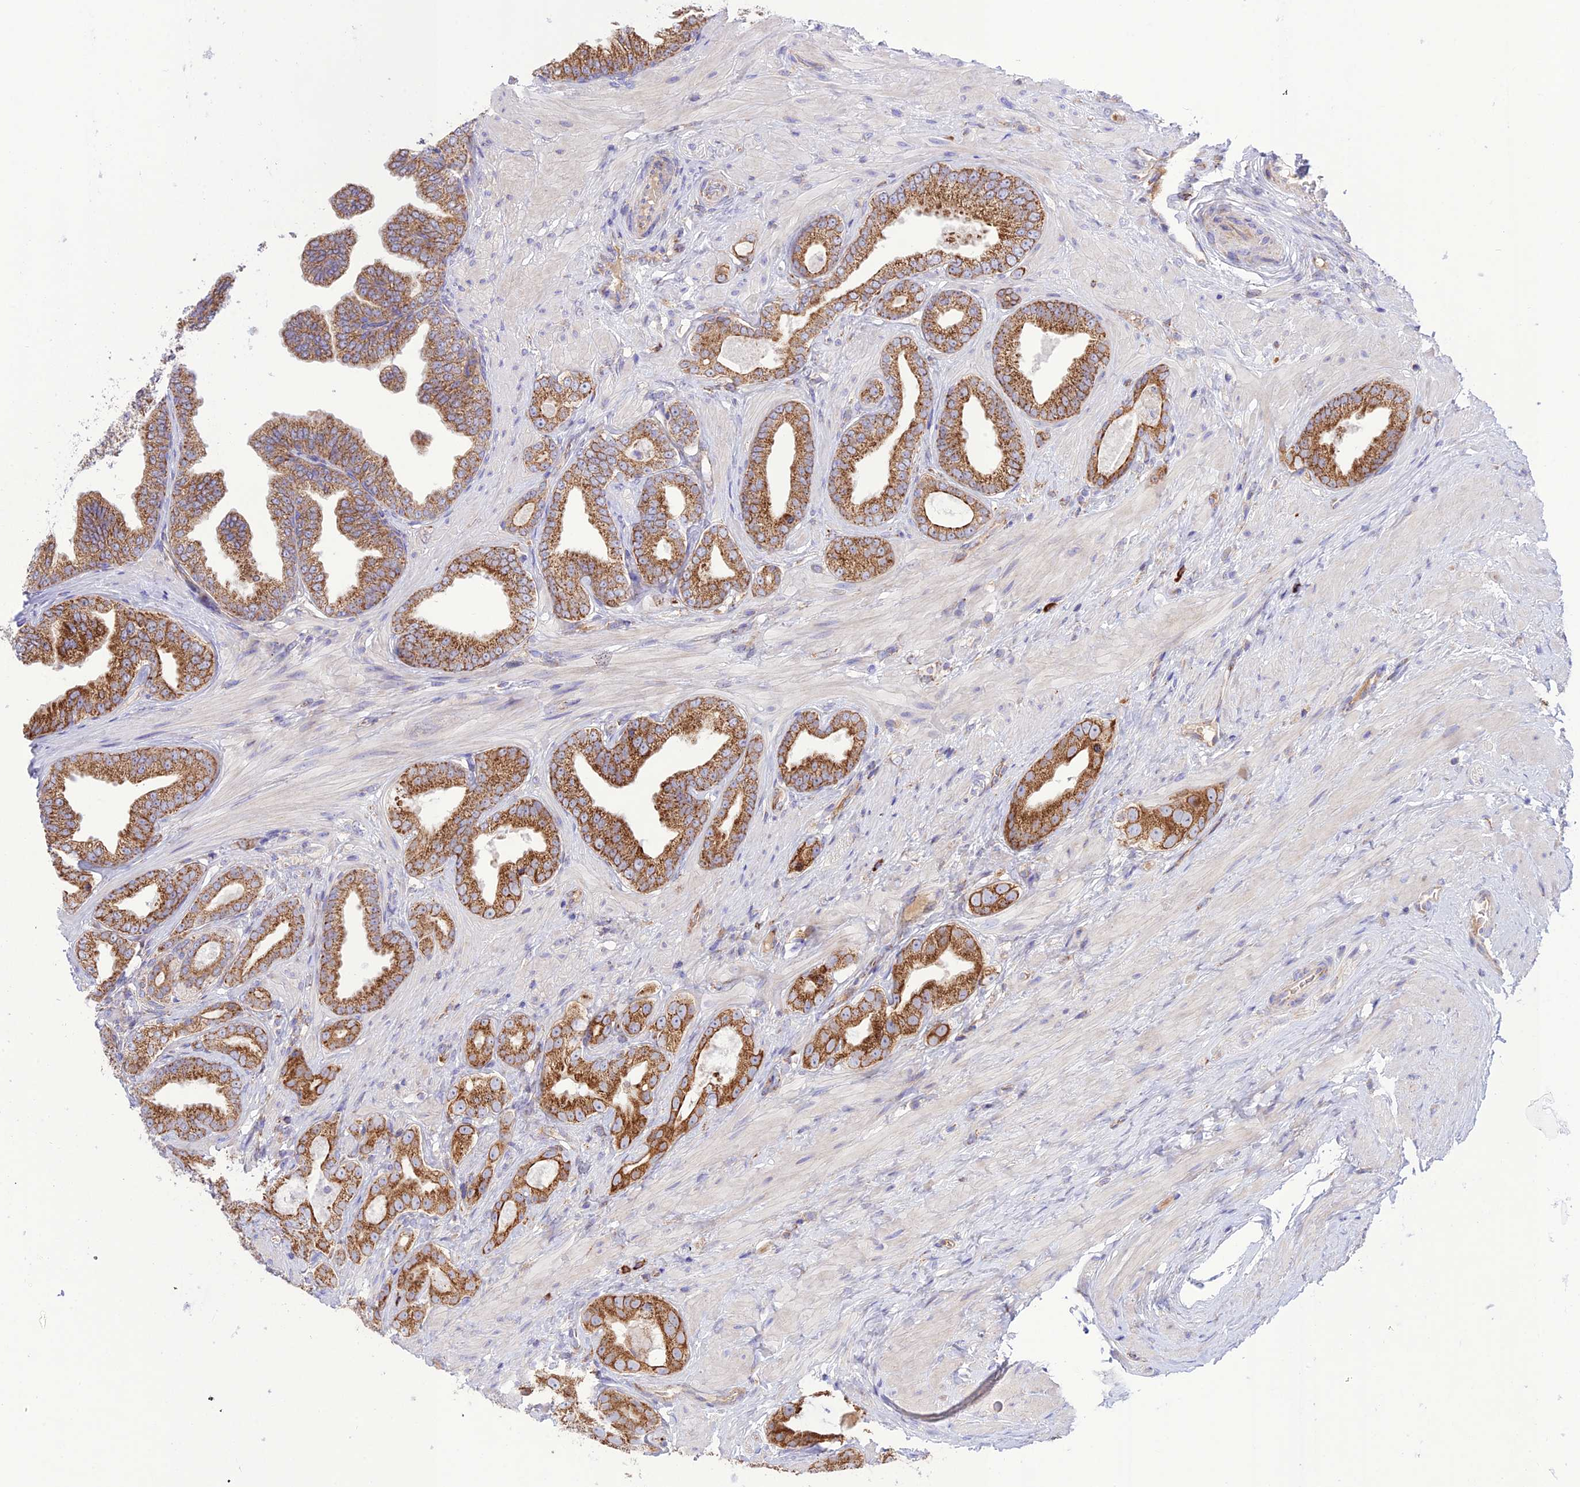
{"staining": {"intensity": "moderate", "quantity": ">75%", "location": "cytoplasmic/membranous"}, "tissue": "prostate cancer", "cell_type": "Tumor cells", "image_type": "cancer", "snomed": [{"axis": "morphology", "description": "Adenocarcinoma, Low grade"}, {"axis": "topography", "description": "Prostate"}], "caption": "Brown immunohistochemical staining in human prostate cancer (low-grade adenocarcinoma) exhibits moderate cytoplasmic/membranous expression in approximately >75% of tumor cells.", "gene": "UAP1L1", "patient": {"sex": "male", "age": 63}}